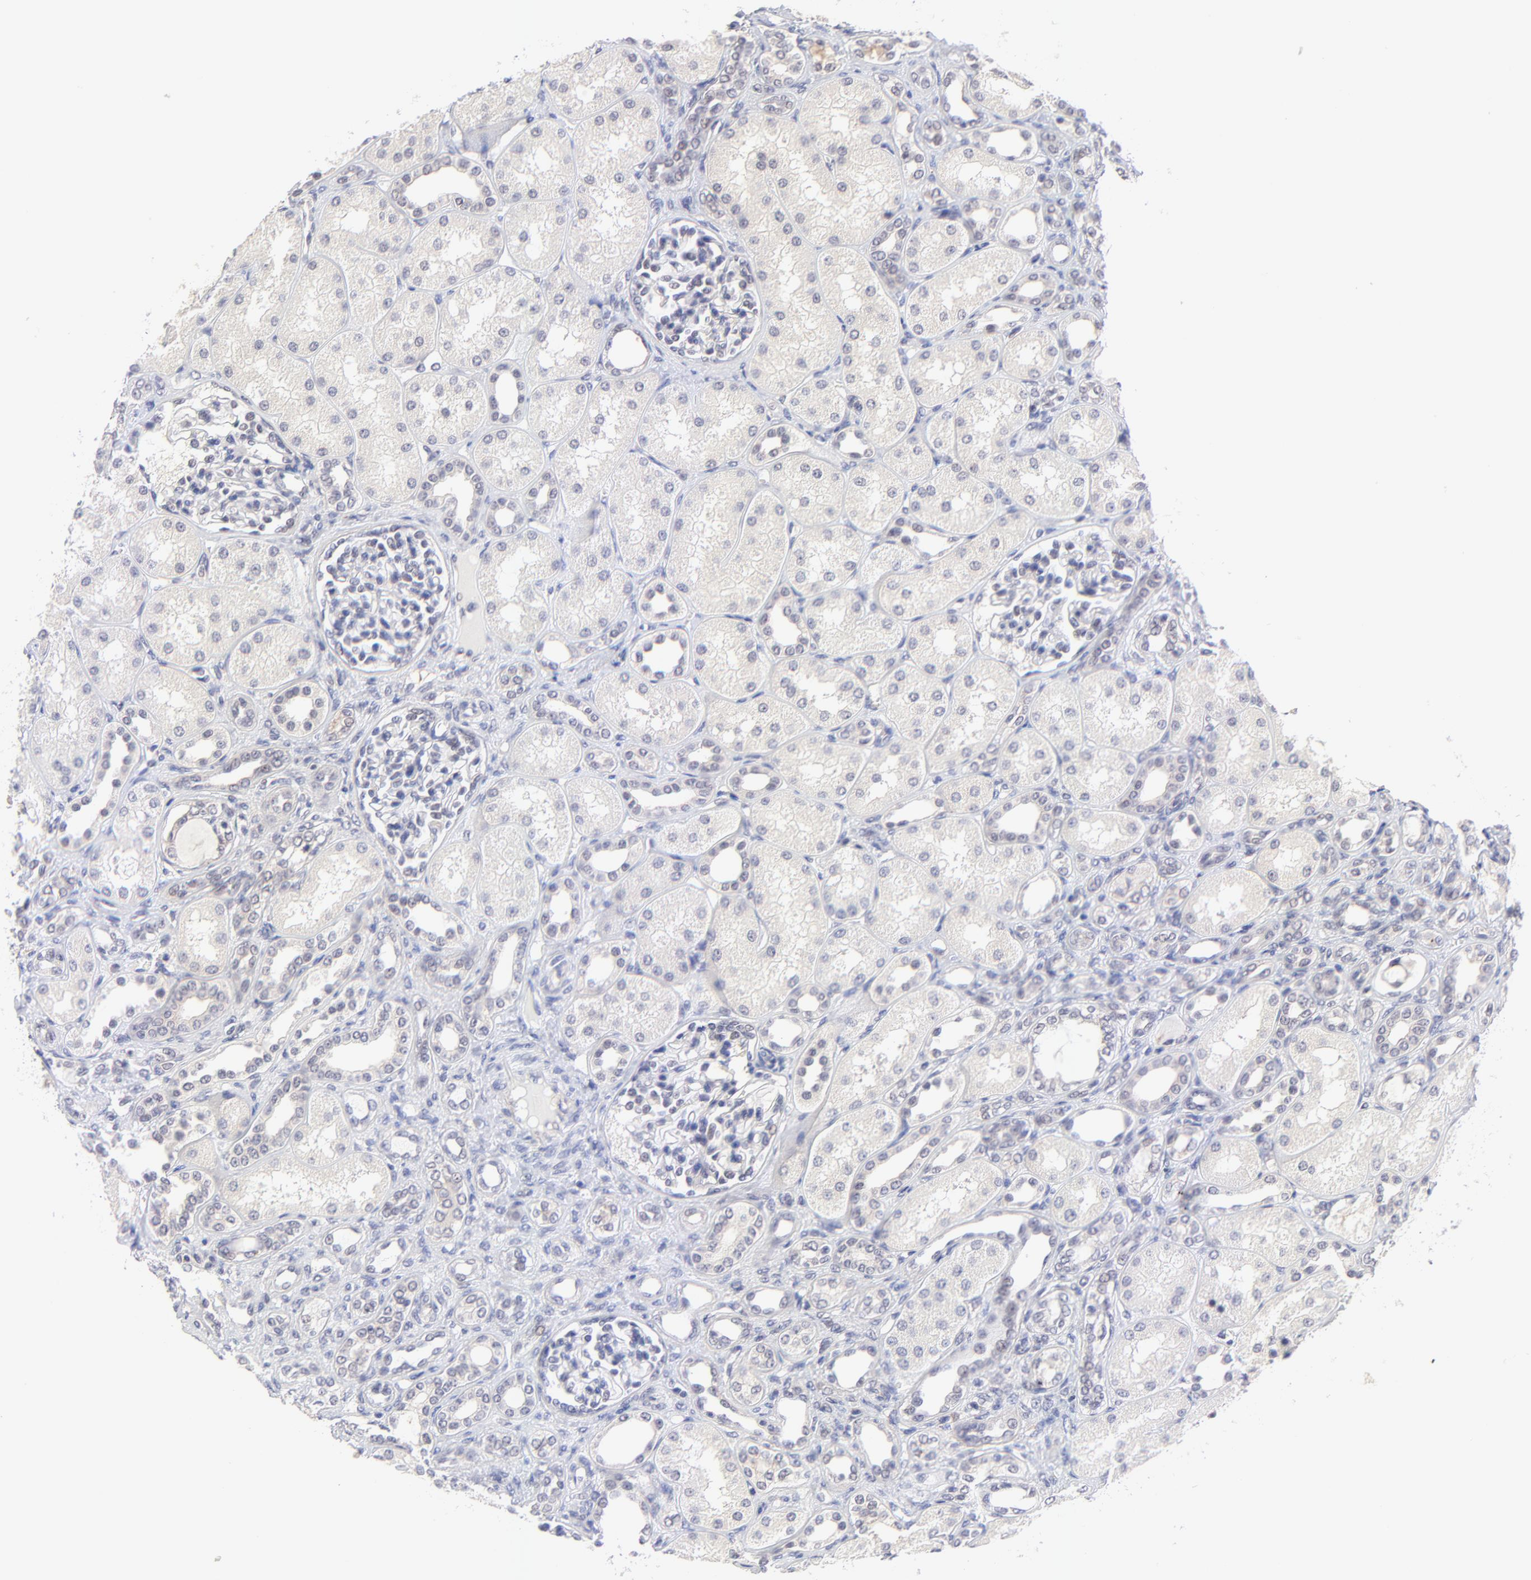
{"staining": {"intensity": "negative", "quantity": "none", "location": "none"}, "tissue": "kidney", "cell_type": "Cells in glomeruli", "image_type": "normal", "snomed": [{"axis": "morphology", "description": "Normal tissue, NOS"}, {"axis": "topography", "description": "Kidney"}], "caption": "High magnification brightfield microscopy of benign kidney stained with DAB (brown) and counterstained with hematoxylin (blue): cells in glomeruli show no significant expression. The staining was performed using DAB to visualize the protein expression in brown, while the nuclei were stained in blue with hematoxylin (Magnification: 20x).", "gene": "ZNF747", "patient": {"sex": "male", "age": 7}}